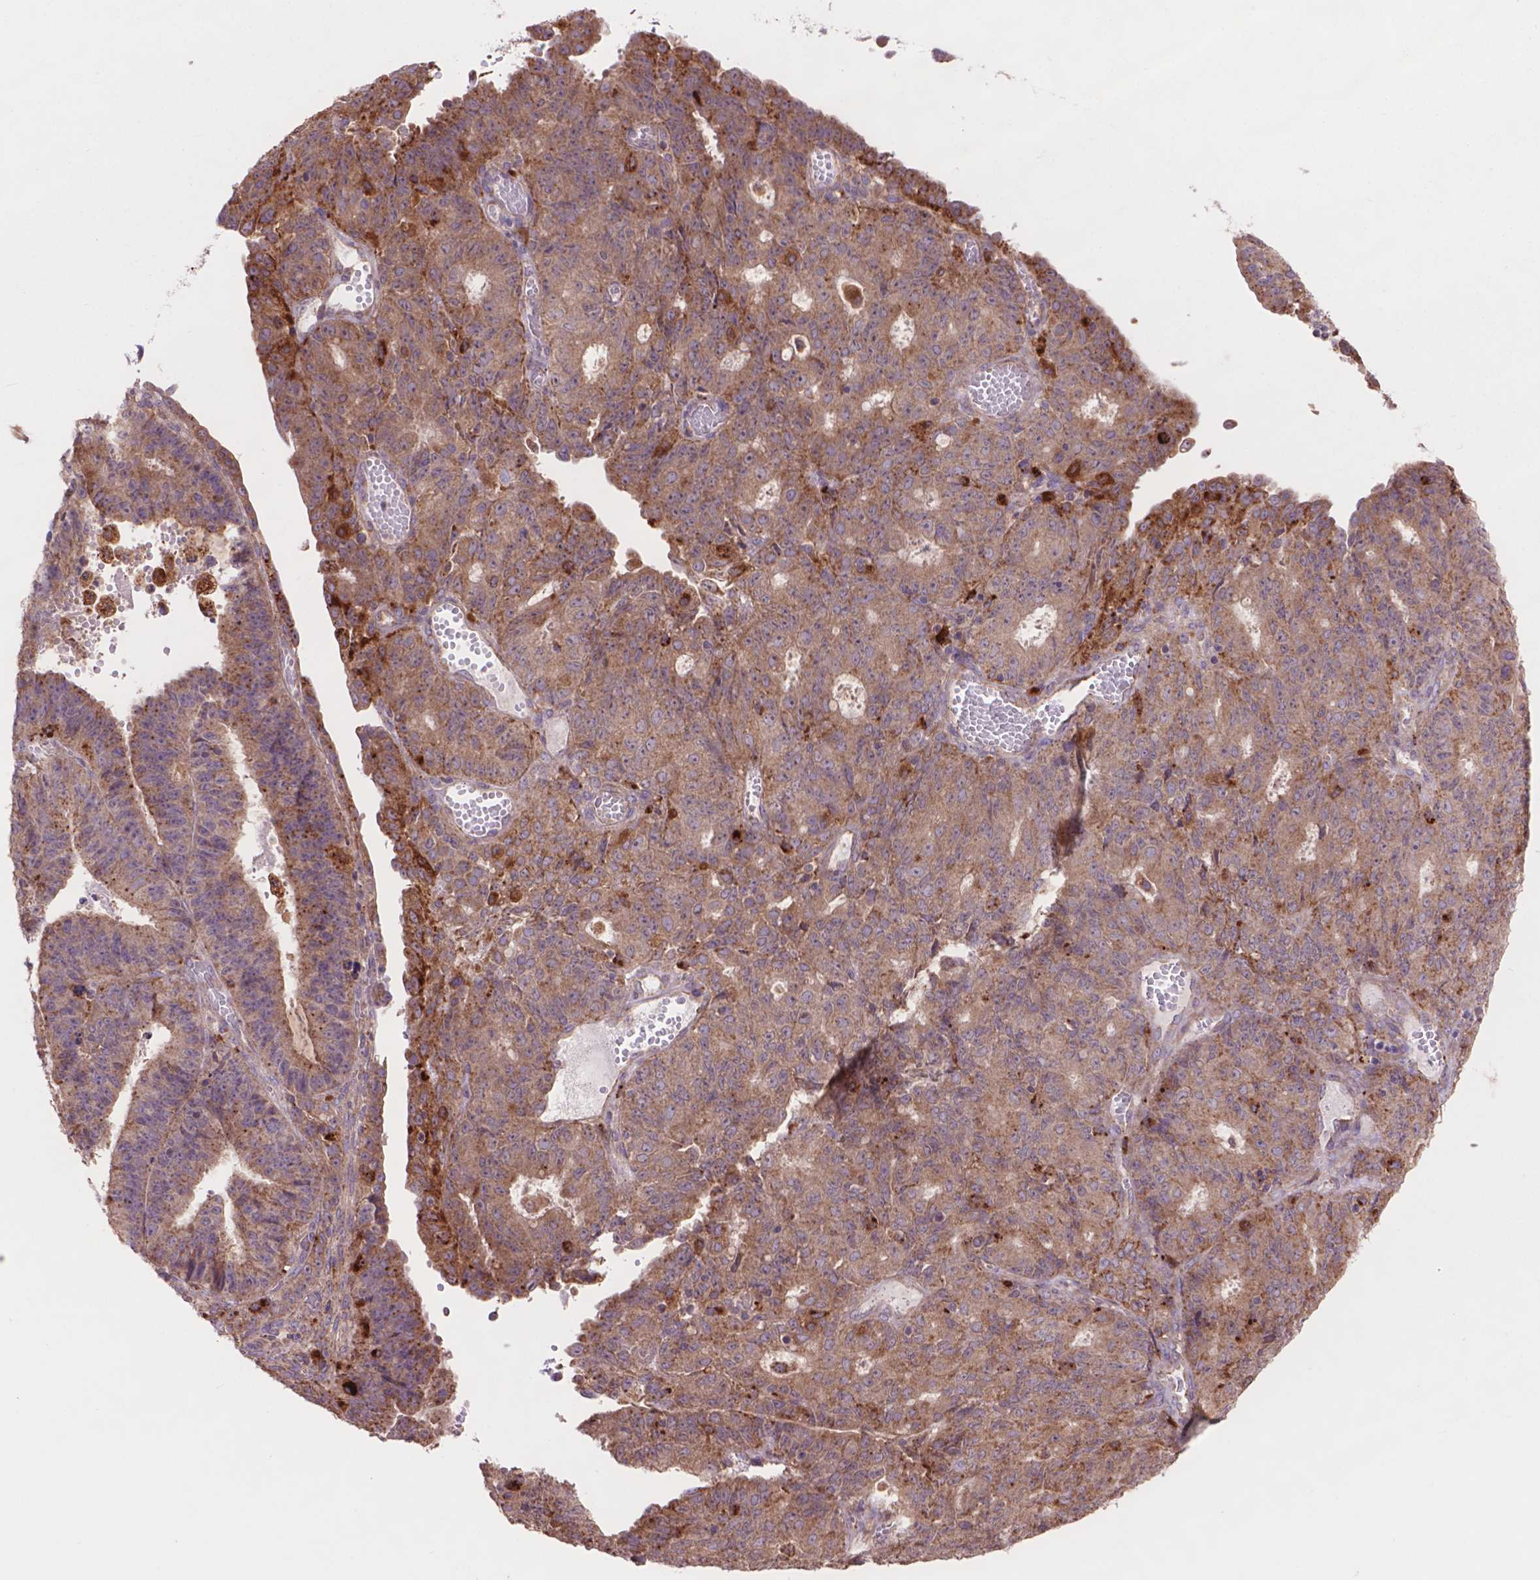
{"staining": {"intensity": "moderate", "quantity": ">75%", "location": "cytoplasmic/membranous"}, "tissue": "ovarian cancer", "cell_type": "Tumor cells", "image_type": "cancer", "snomed": [{"axis": "morphology", "description": "Carcinoma, endometroid"}, {"axis": "topography", "description": "Ovary"}], "caption": "Immunohistochemistry (DAB (3,3'-diaminobenzidine)) staining of human endometroid carcinoma (ovarian) reveals moderate cytoplasmic/membranous protein staining in approximately >75% of tumor cells.", "gene": "GLB1", "patient": {"sex": "female", "age": 42}}